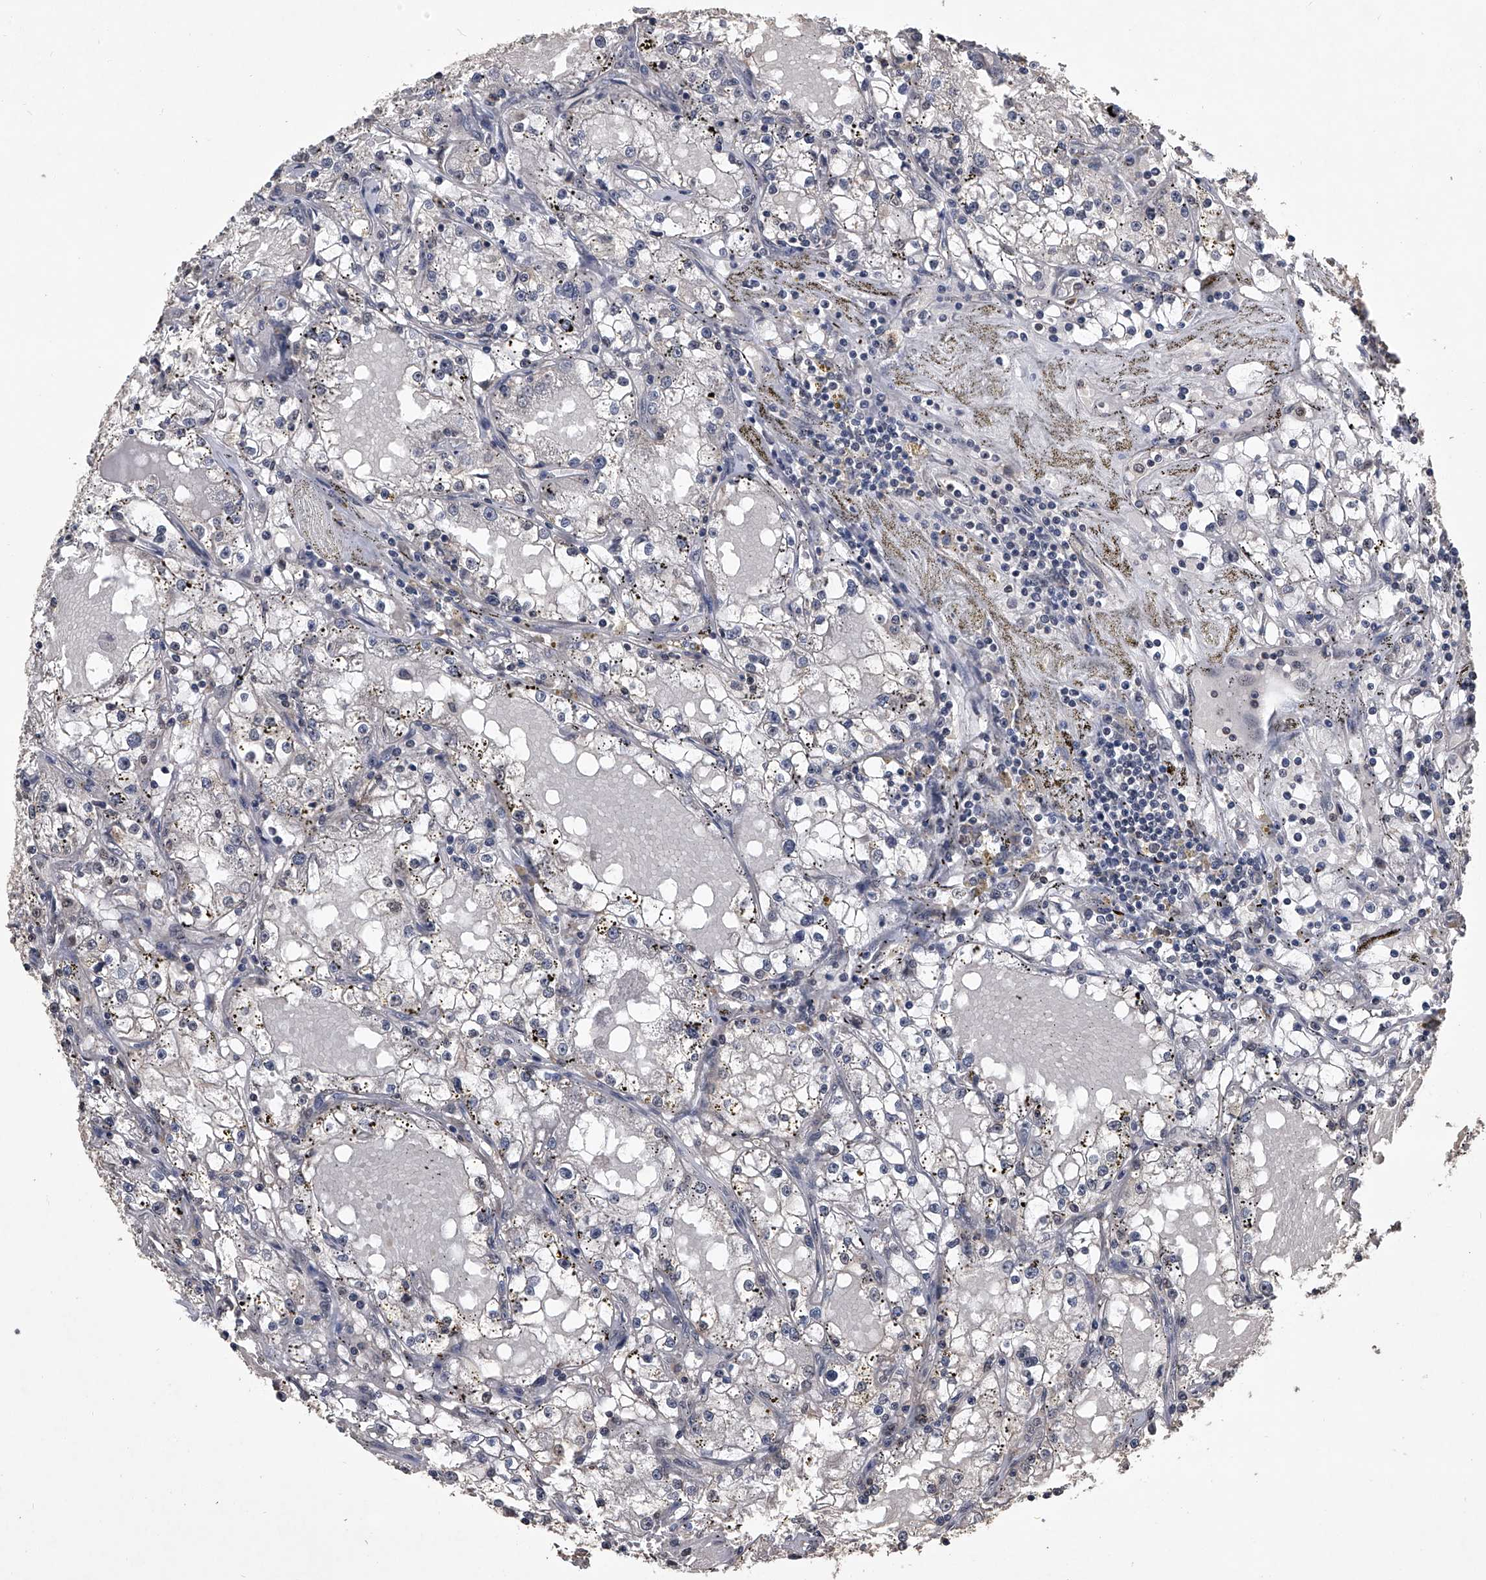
{"staining": {"intensity": "negative", "quantity": "none", "location": "none"}, "tissue": "renal cancer", "cell_type": "Tumor cells", "image_type": "cancer", "snomed": [{"axis": "morphology", "description": "Adenocarcinoma, NOS"}, {"axis": "topography", "description": "Kidney"}], "caption": "Renal cancer stained for a protein using immunohistochemistry displays no positivity tumor cells.", "gene": "TSNAX", "patient": {"sex": "male", "age": 56}}